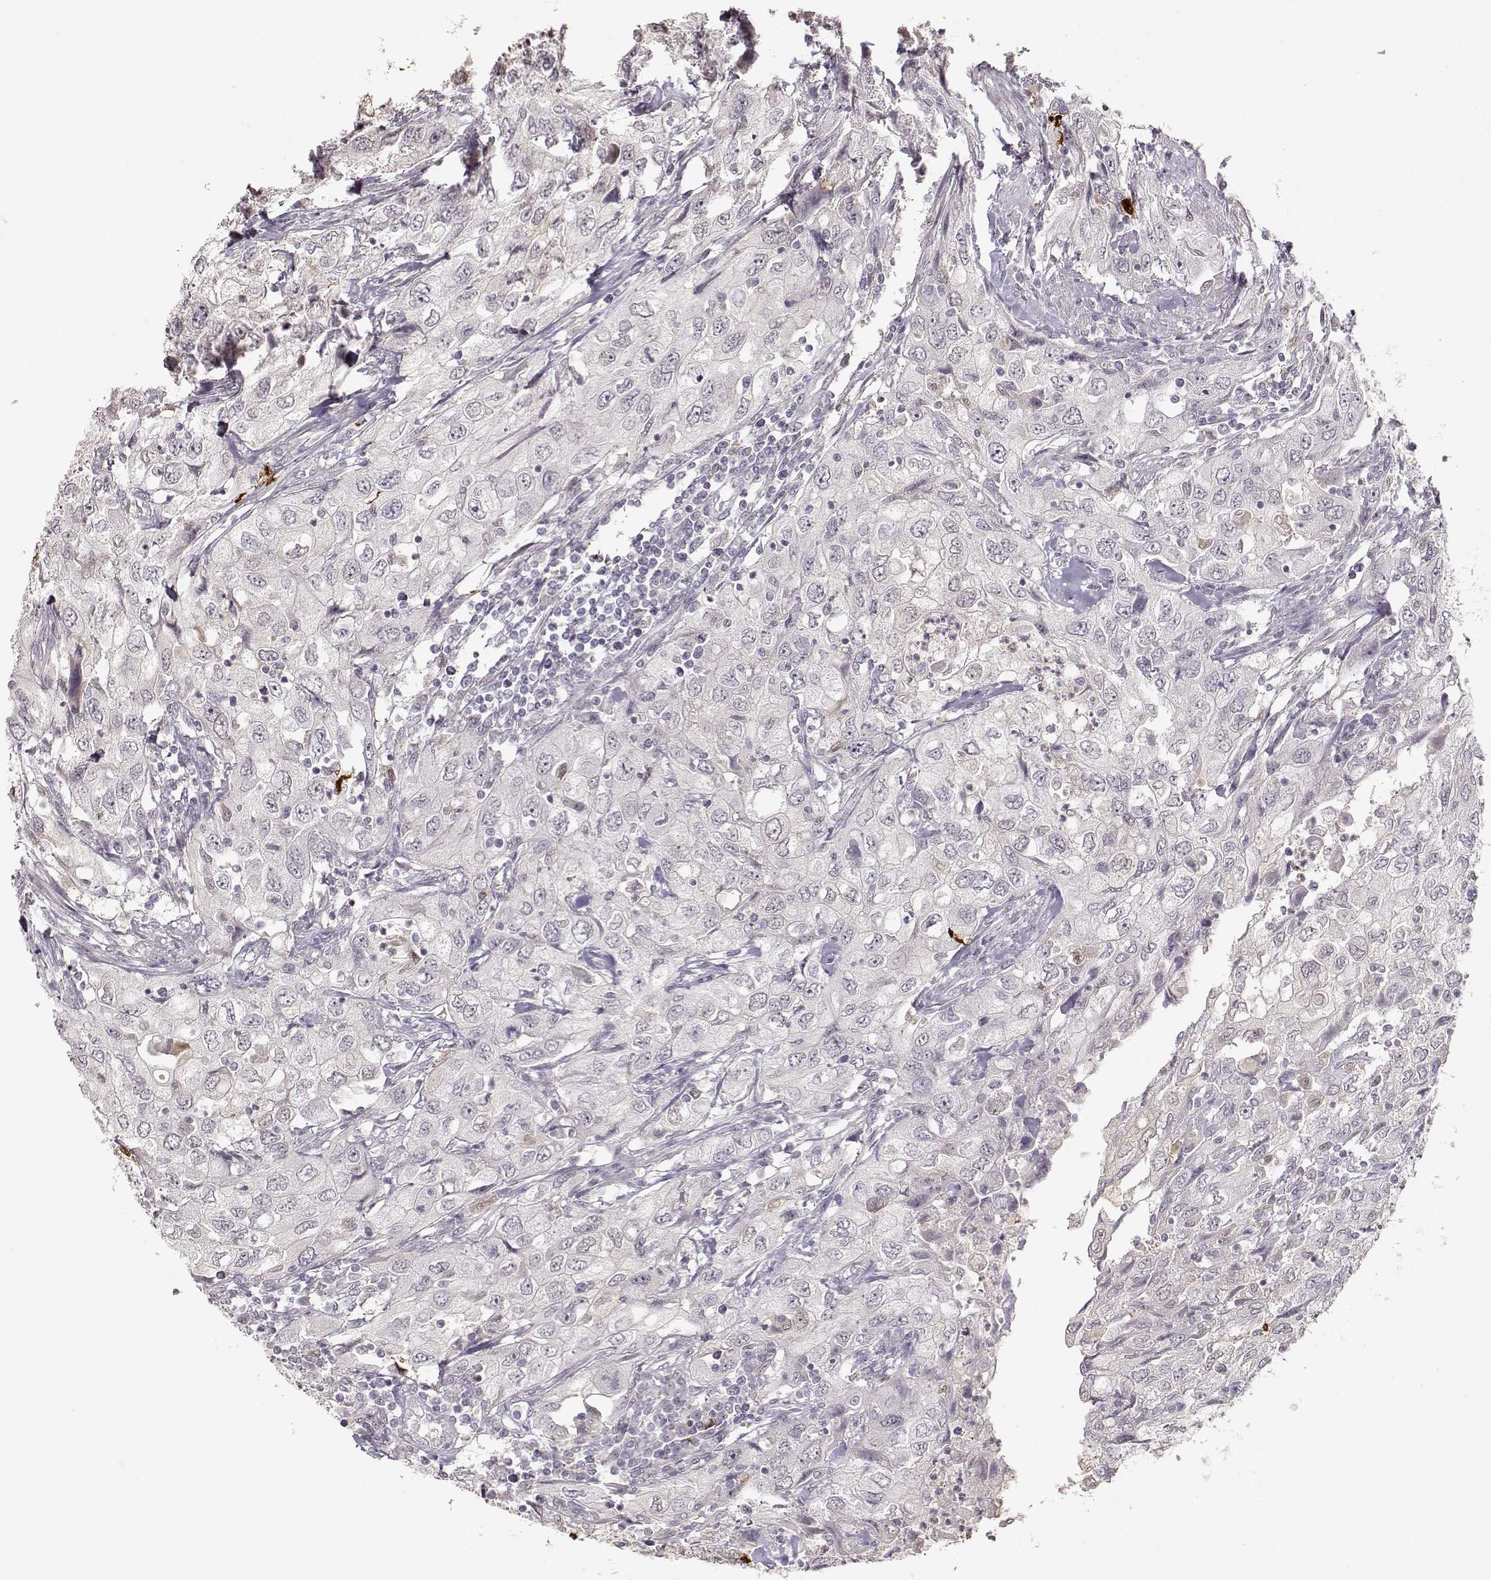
{"staining": {"intensity": "negative", "quantity": "none", "location": "none"}, "tissue": "urothelial cancer", "cell_type": "Tumor cells", "image_type": "cancer", "snomed": [{"axis": "morphology", "description": "Urothelial carcinoma, High grade"}, {"axis": "topography", "description": "Urinary bladder"}], "caption": "Immunohistochemical staining of urothelial cancer reveals no significant staining in tumor cells. (Stains: DAB IHC with hematoxylin counter stain, Microscopy: brightfield microscopy at high magnification).", "gene": "S100B", "patient": {"sex": "male", "age": 76}}